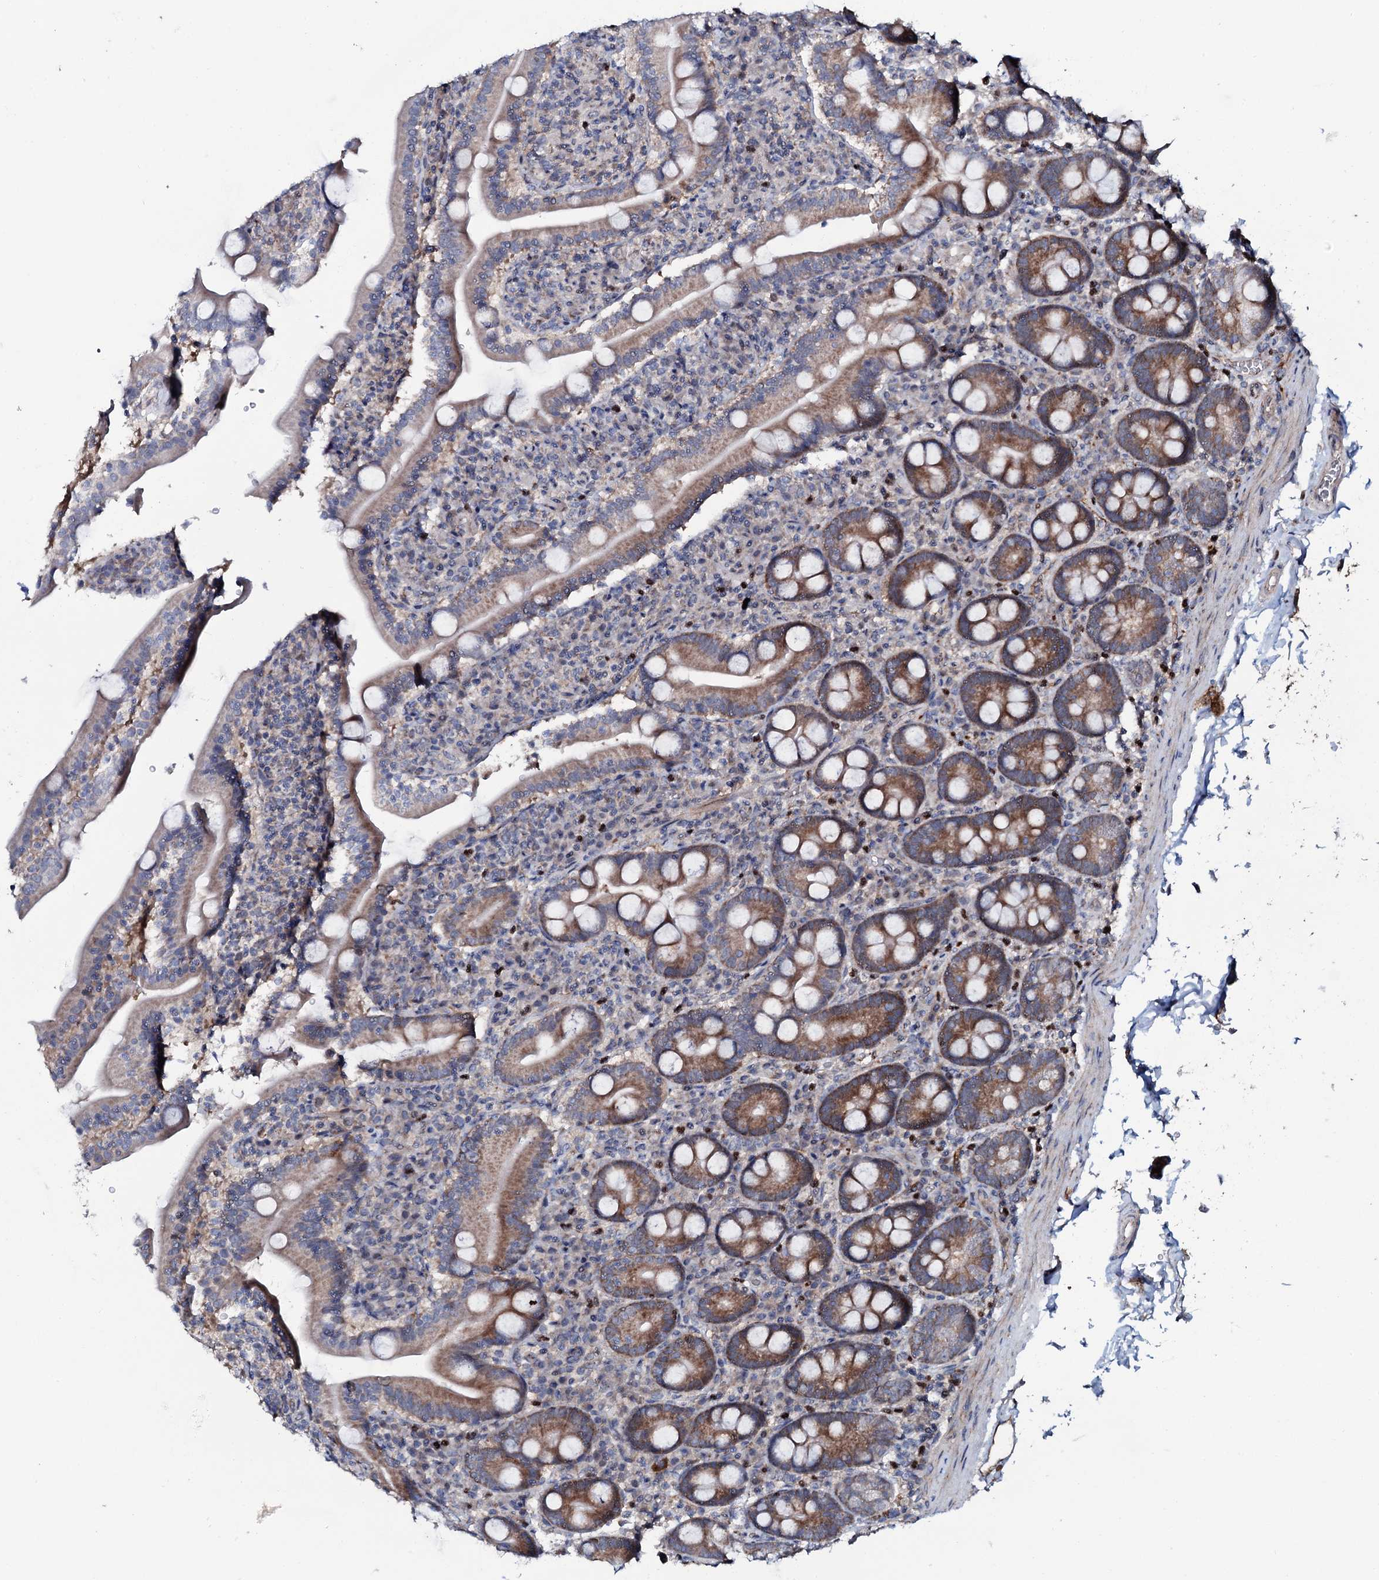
{"staining": {"intensity": "strong", "quantity": ">75%", "location": "cytoplasmic/membranous"}, "tissue": "duodenum", "cell_type": "Glandular cells", "image_type": "normal", "snomed": [{"axis": "morphology", "description": "Normal tissue, NOS"}, {"axis": "topography", "description": "Duodenum"}], "caption": "Unremarkable duodenum was stained to show a protein in brown. There is high levels of strong cytoplasmic/membranous expression in about >75% of glandular cells.", "gene": "PPP1R3D", "patient": {"sex": "male", "age": 35}}